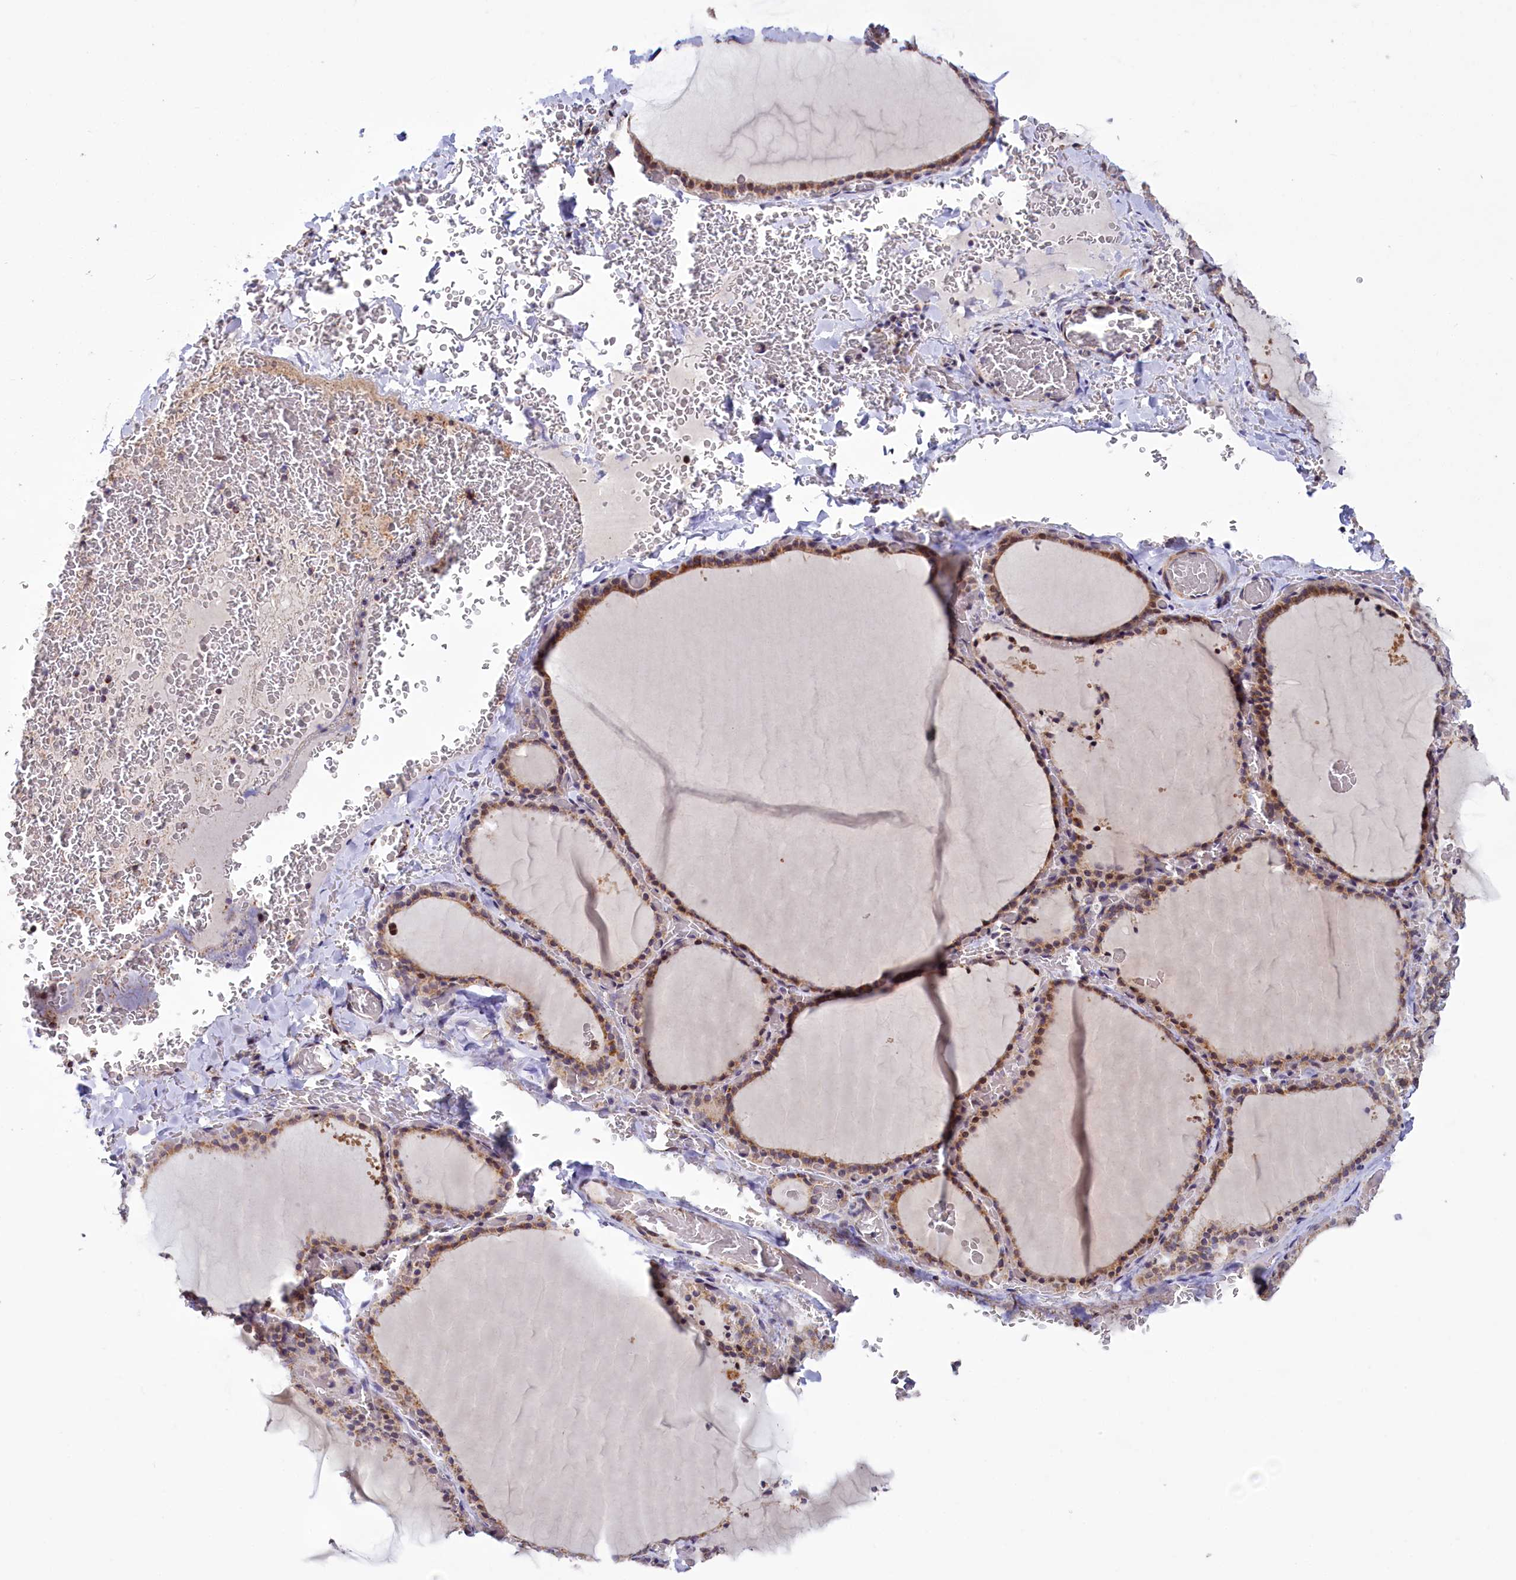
{"staining": {"intensity": "moderate", "quantity": ">75%", "location": "cytoplasmic/membranous"}, "tissue": "thyroid gland", "cell_type": "Glandular cells", "image_type": "normal", "snomed": [{"axis": "morphology", "description": "Normal tissue, NOS"}, {"axis": "topography", "description": "Thyroid gland"}], "caption": "Brown immunohistochemical staining in benign human thyroid gland demonstrates moderate cytoplasmic/membranous staining in approximately >75% of glandular cells.", "gene": "DYNC2H1", "patient": {"sex": "female", "age": 39}}